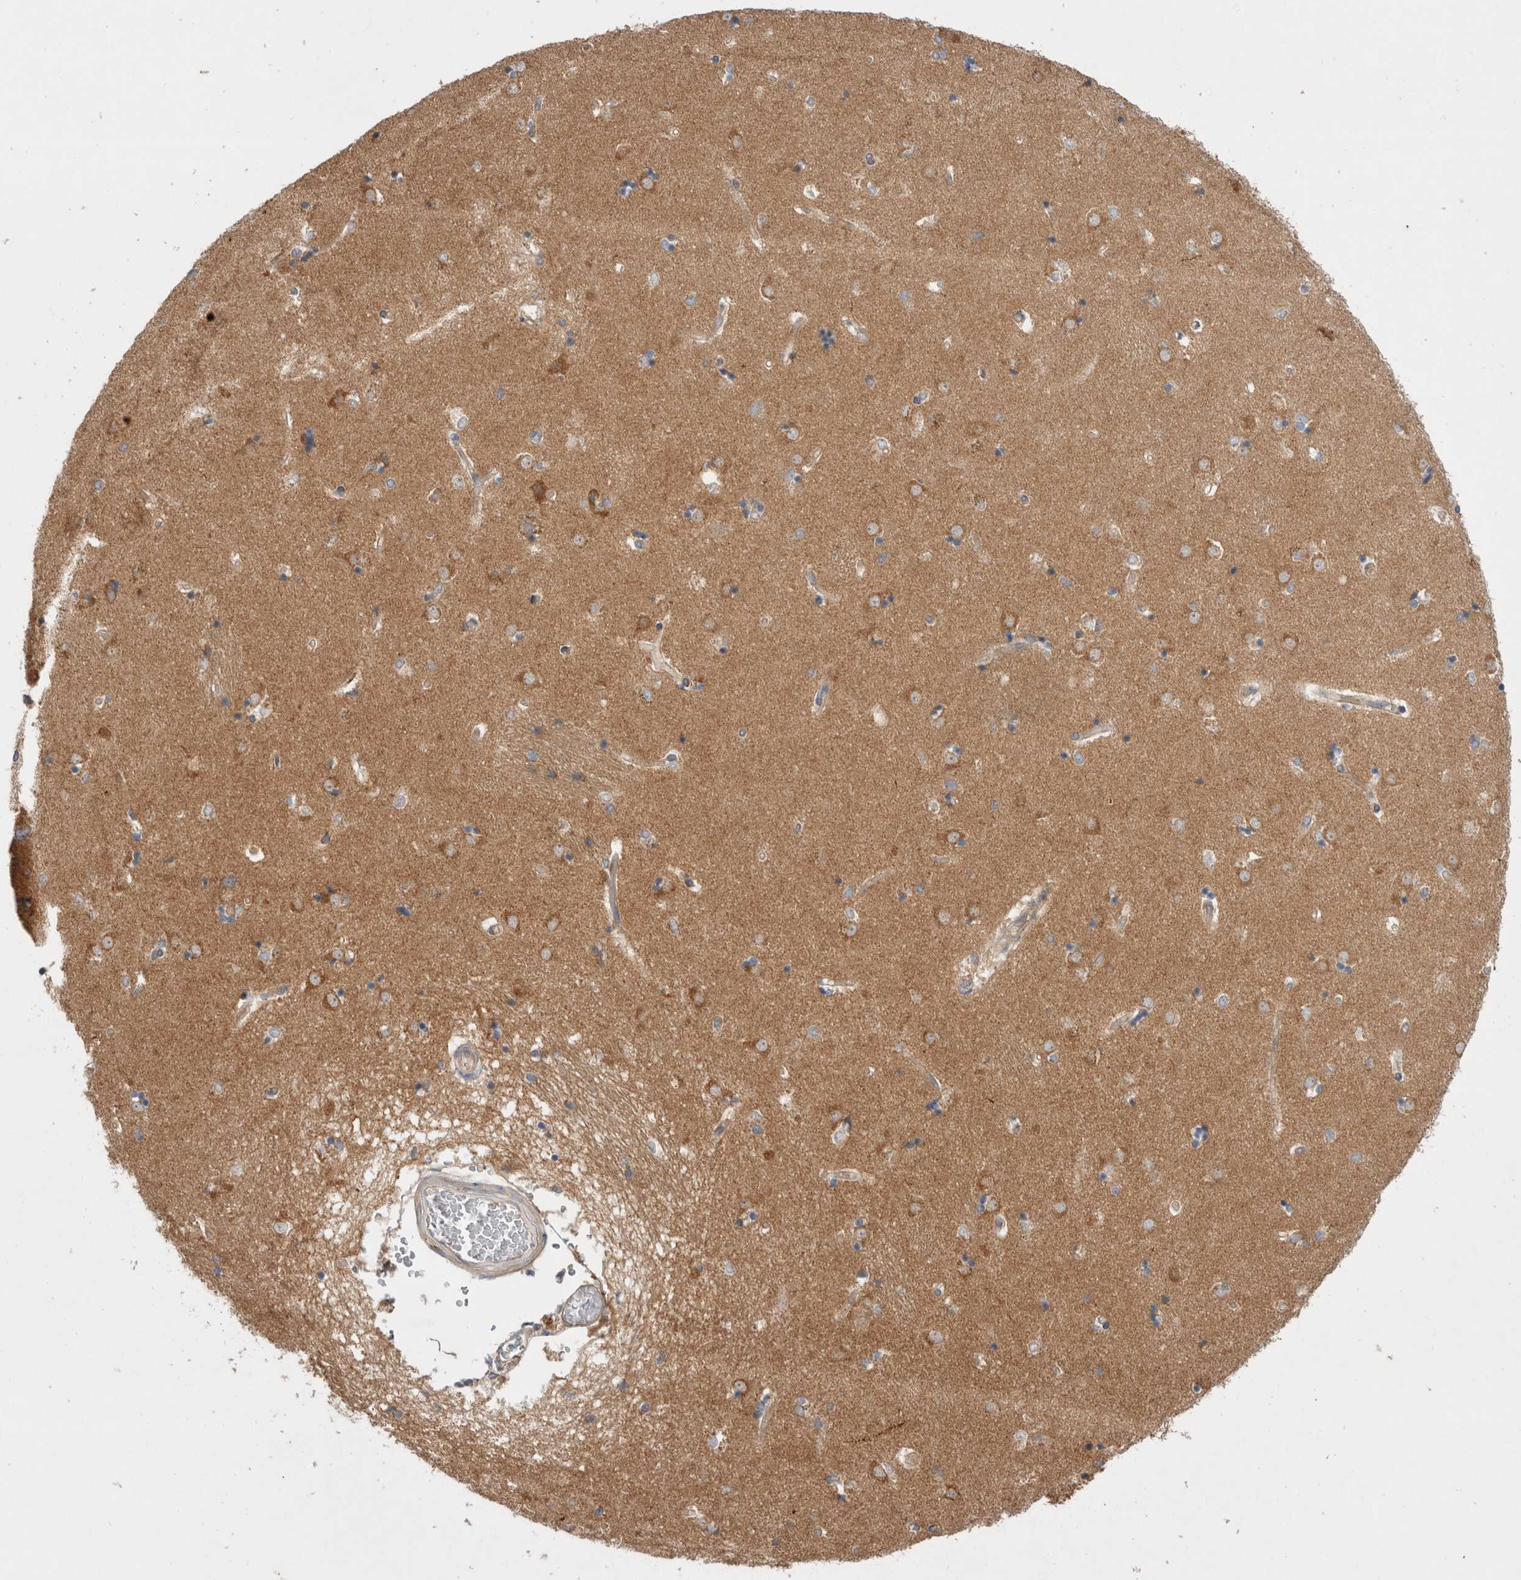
{"staining": {"intensity": "moderate", "quantity": "<25%", "location": "cytoplasmic/membranous"}, "tissue": "caudate", "cell_type": "Glial cells", "image_type": "normal", "snomed": [{"axis": "morphology", "description": "Normal tissue, NOS"}, {"axis": "topography", "description": "Lateral ventricle wall"}], "caption": "Caudate stained for a protein shows moderate cytoplasmic/membranous positivity in glial cells.", "gene": "PDCD10", "patient": {"sex": "male", "age": 45}}